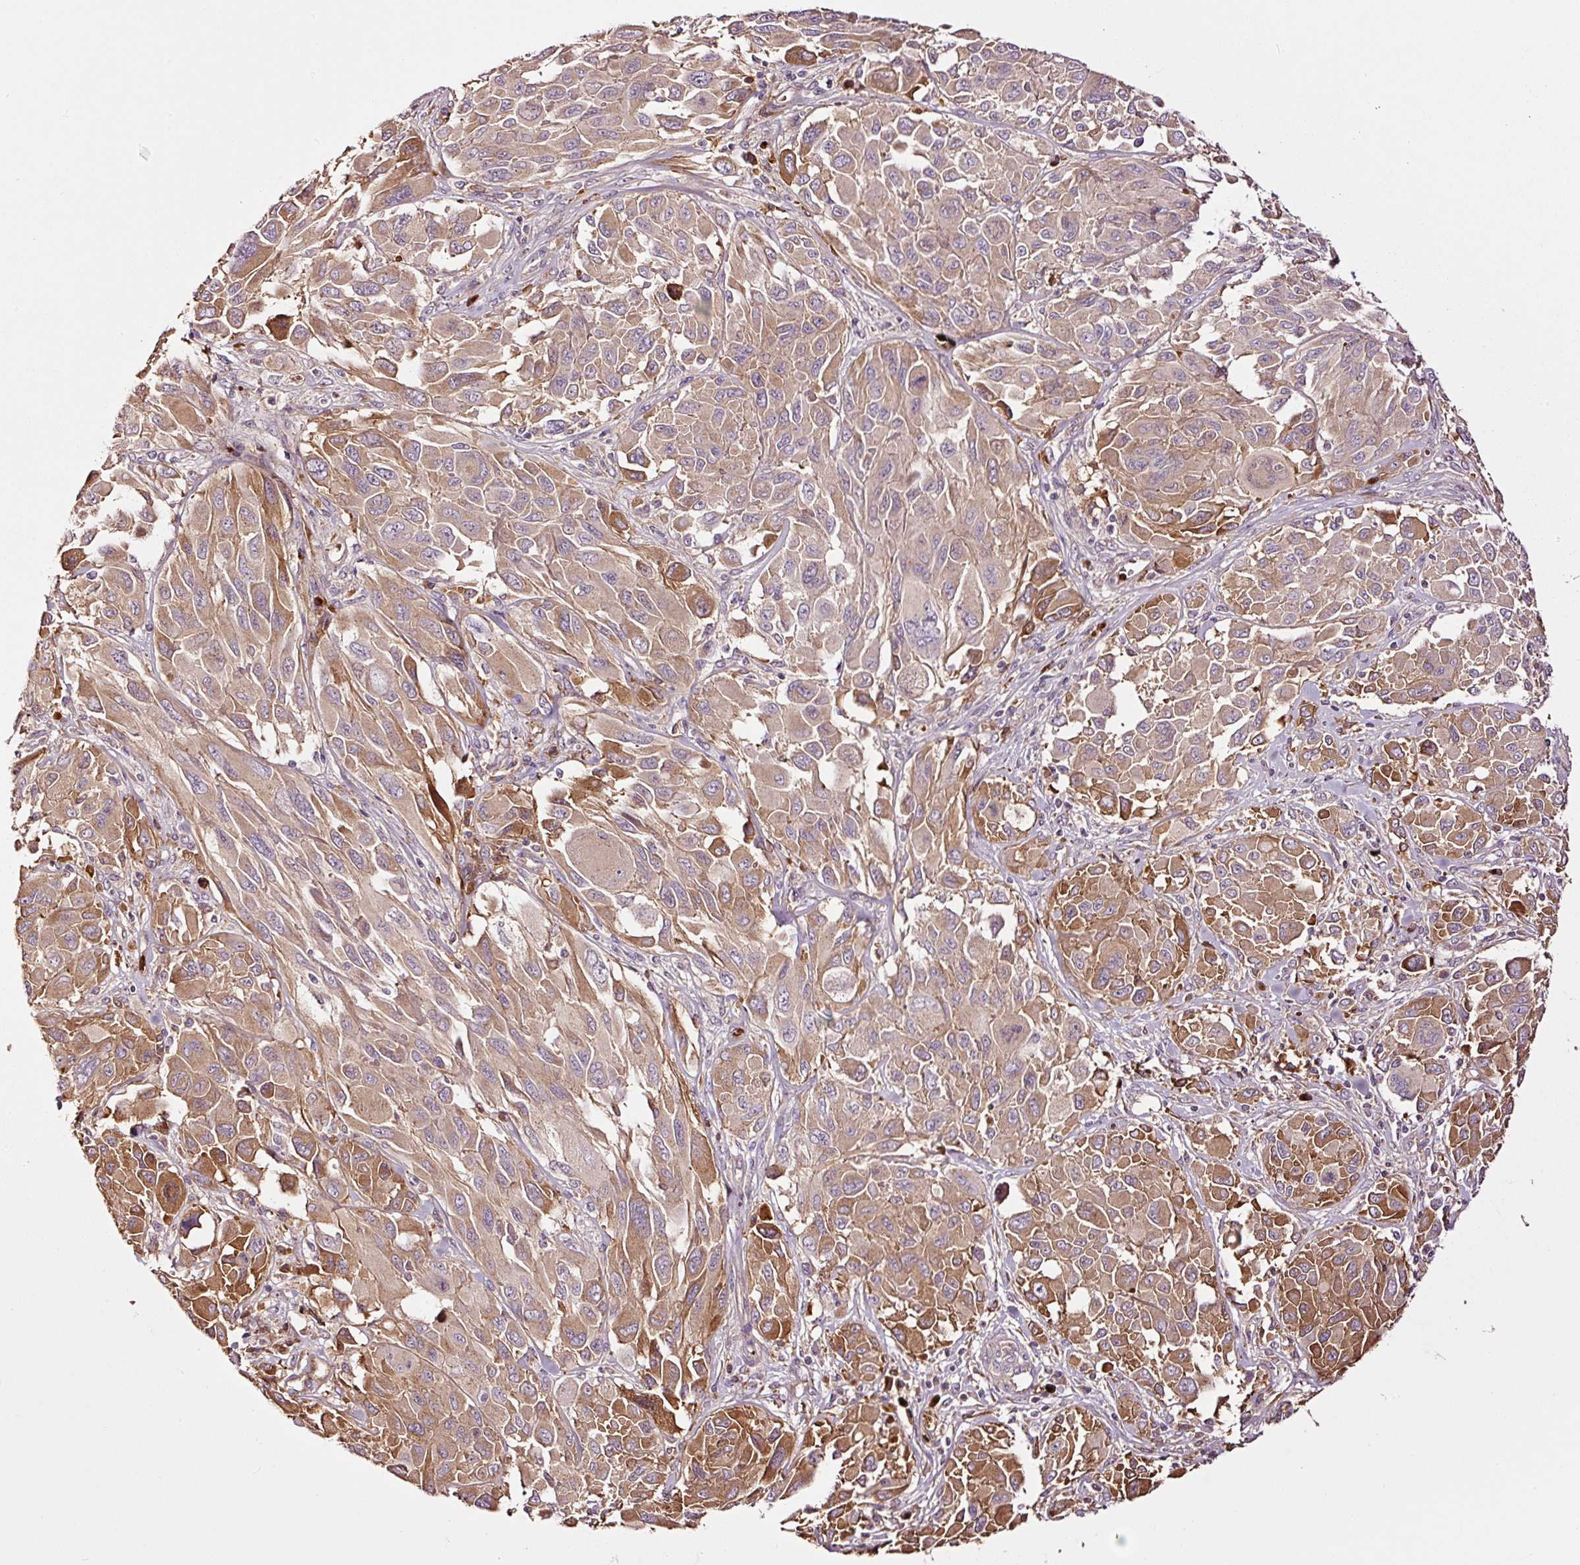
{"staining": {"intensity": "moderate", "quantity": ">75%", "location": "cytoplasmic/membranous"}, "tissue": "melanoma", "cell_type": "Tumor cells", "image_type": "cancer", "snomed": [{"axis": "morphology", "description": "Malignant melanoma, NOS"}, {"axis": "topography", "description": "Skin"}], "caption": "Malignant melanoma stained with DAB (3,3'-diaminobenzidine) IHC displays medium levels of moderate cytoplasmic/membranous expression in approximately >75% of tumor cells. Using DAB (3,3'-diaminobenzidine) (brown) and hematoxylin (blue) stains, captured at high magnification using brightfield microscopy.", "gene": "PGLYRP2", "patient": {"sex": "female", "age": 91}}